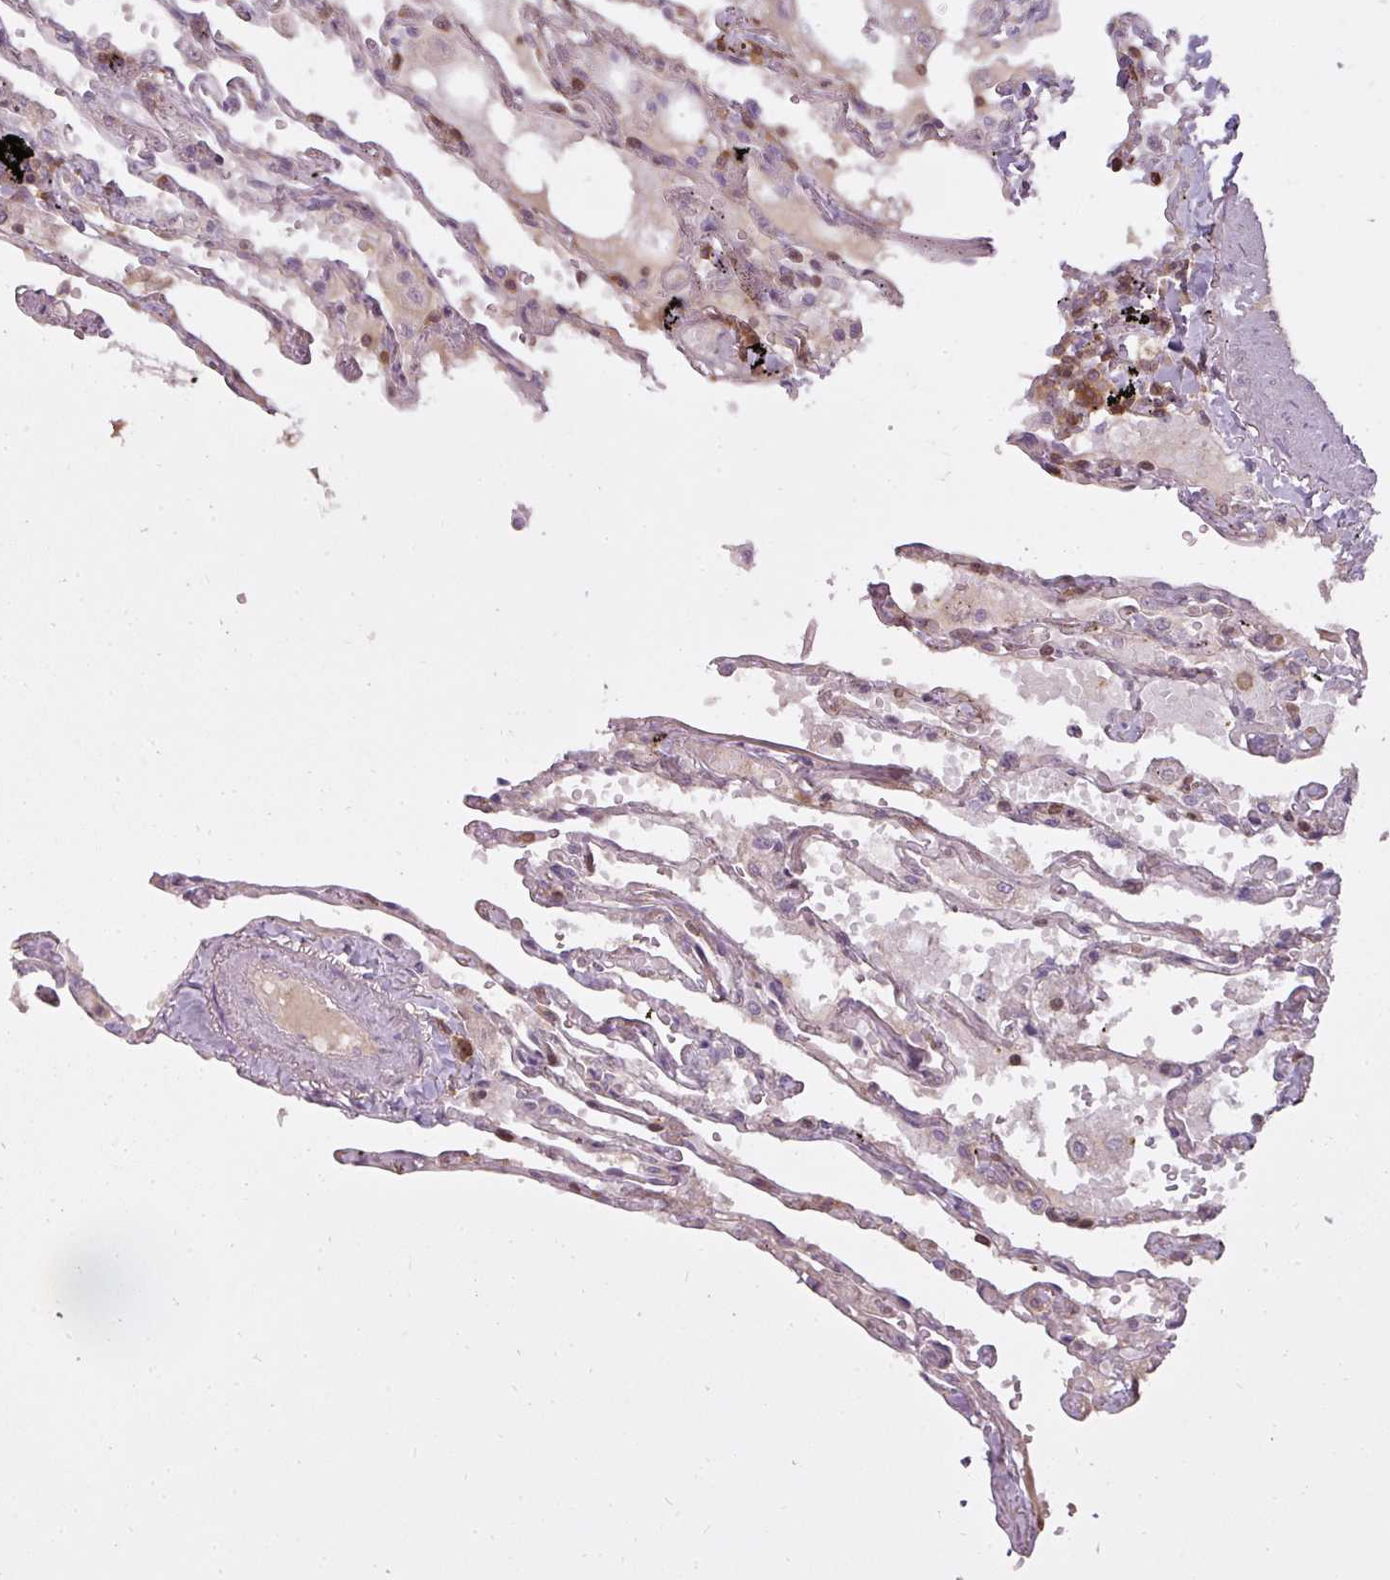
{"staining": {"intensity": "weak", "quantity": "25%-75%", "location": "cytoplasmic/membranous"}, "tissue": "lung", "cell_type": "Alveolar cells", "image_type": "normal", "snomed": [{"axis": "morphology", "description": "Normal tissue, NOS"}, {"axis": "topography", "description": "Lung"}], "caption": "Alveolar cells reveal weak cytoplasmic/membranous positivity in approximately 25%-75% of cells in benign lung.", "gene": "STK4", "patient": {"sex": "female", "age": 67}}